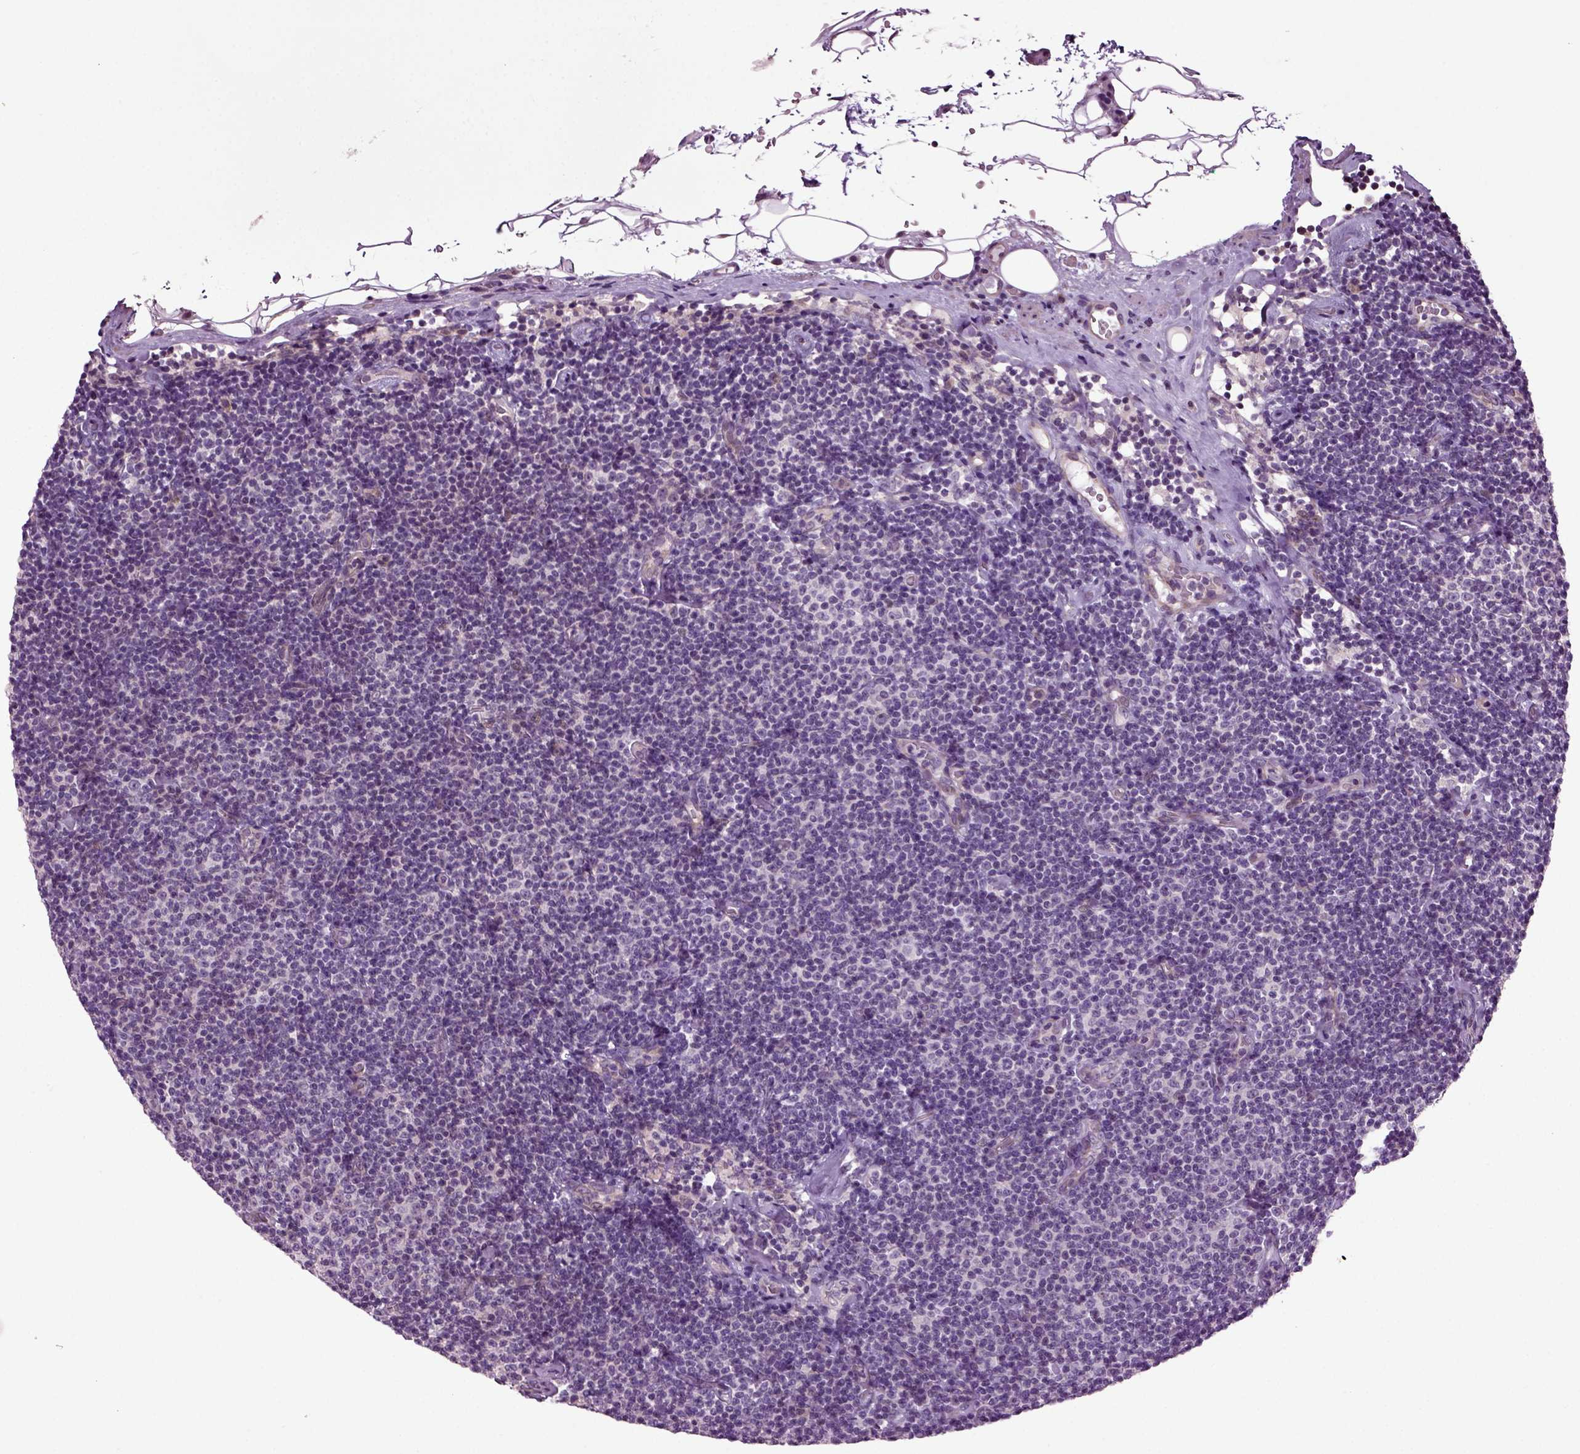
{"staining": {"intensity": "negative", "quantity": "none", "location": "none"}, "tissue": "lymphoma", "cell_type": "Tumor cells", "image_type": "cancer", "snomed": [{"axis": "morphology", "description": "Malignant lymphoma, non-Hodgkin's type, Low grade"}, {"axis": "topography", "description": "Lymph node"}], "caption": "High power microscopy histopathology image of an IHC photomicrograph of lymphoma, revealing no significant positivity in tumor cells.", "gene": "HAGHL", "patient": {"sex": "male", "age": 81}}